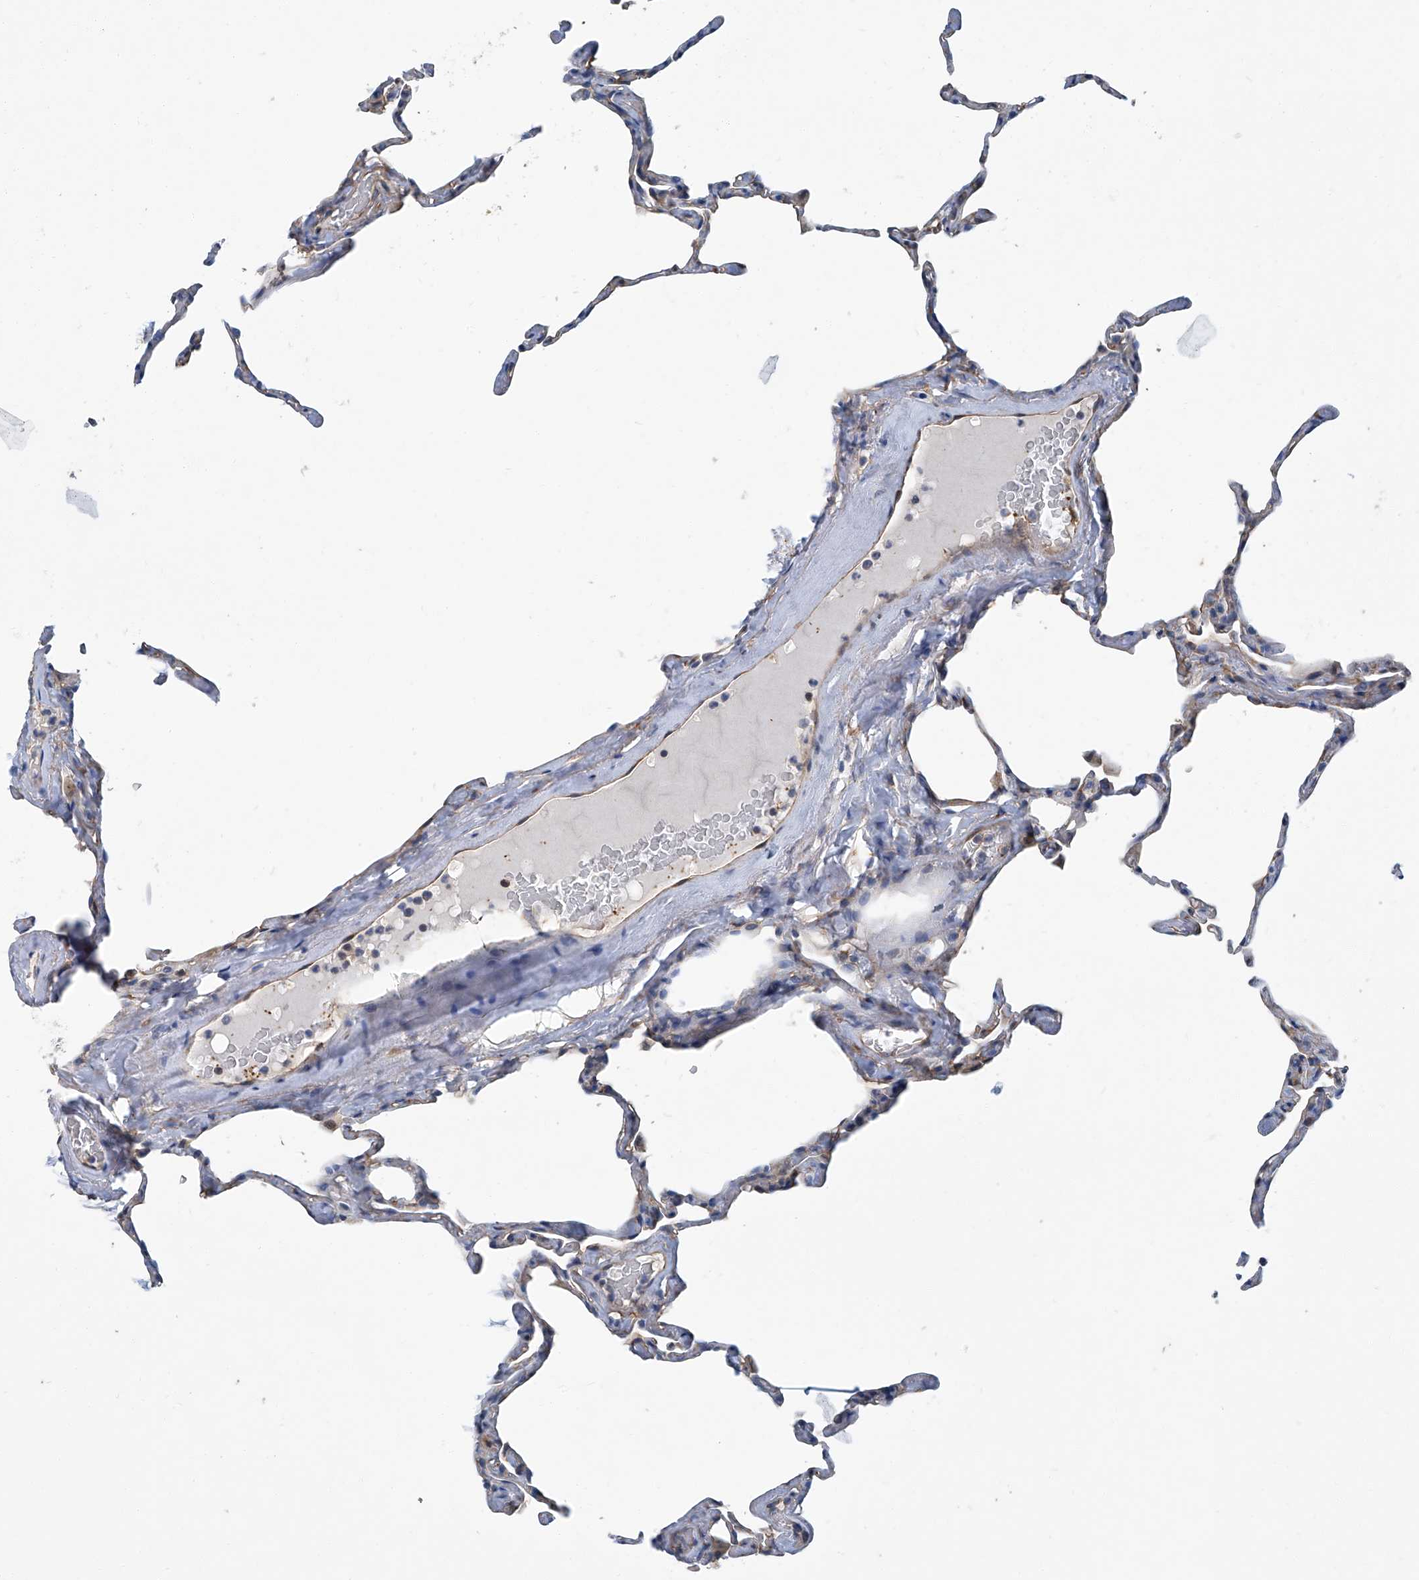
{"staining": {"intensity": "weak", "quantity": "25%-75%", "location": "cytoplasmic/membranous"}, "tissue": "lung", "cell_type": "Alveolar cells", "image_type": "normal", "snomed": [{"axis": "morphology", "description": "Normal tissue, NOS"}, {"axis": "topography", "description": "Lung"}], "caption": "Immunohistochemical staining of normal lung exhibits low levels of weak cytoplasmic/membranous positivity in about 25%-75% of alveolar cells.", "gene": "PSMB10", "patient": {"sex": "male", "age": 65}}